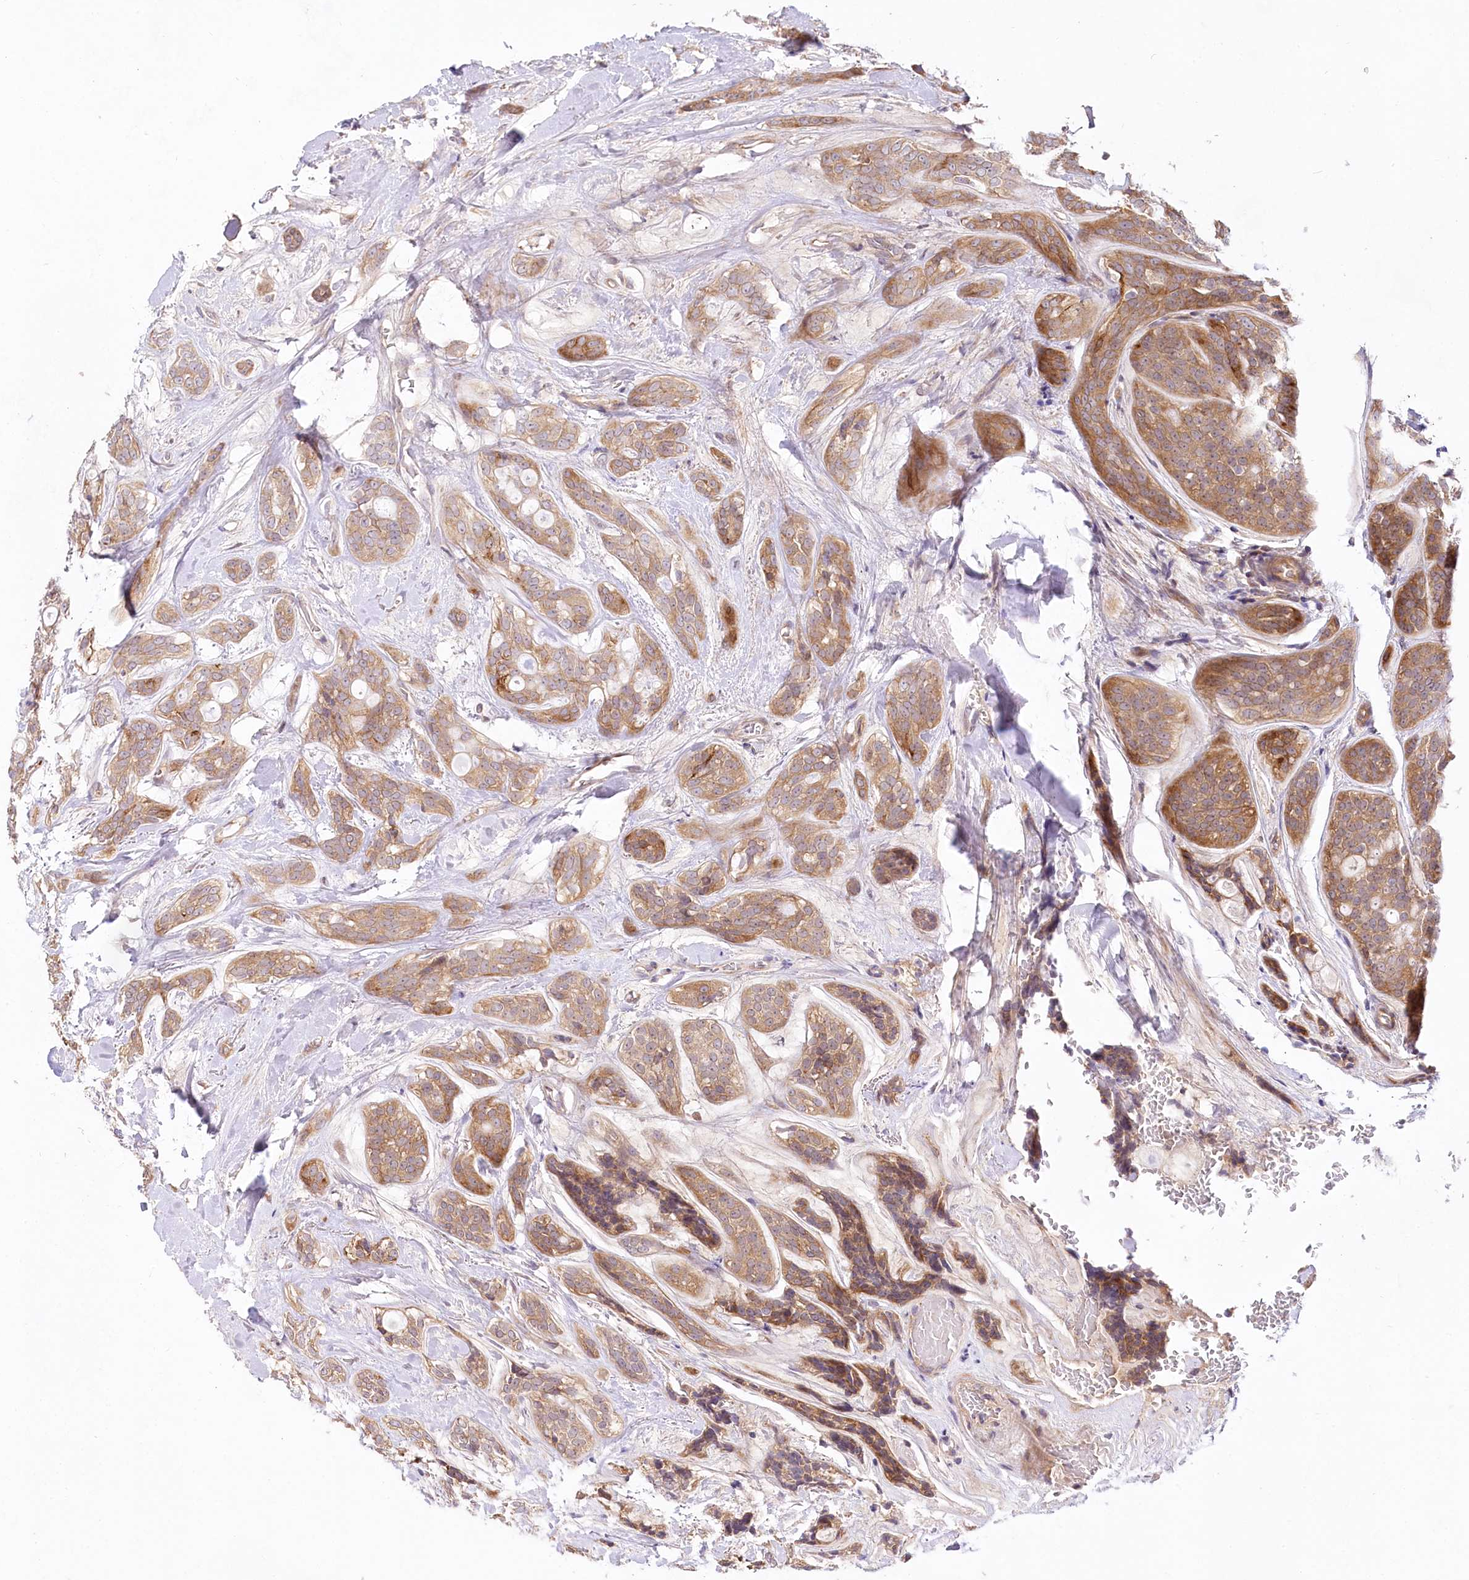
{"staining": {"intensity": "moderate", "quantity": ">75%", "location": "cytoplasmic/membranous"}, "tissue": "head and neck cancer", "cell_type": "Tumor cells", "image_type": "cancer", "snomed": [{"axis": "morphology", "description": "Adenocarcinoma, NOS"}, {"axis": "topography", "description": "Head-Neck"}], "caption": "Protein positivity by immunohistochemistry (IHC) shows moderate cytoplasmic/membranous positivity in about >75% of tumor cells in head and neck cancer (adenocarcinoma).", "gene": "PYROXD1", "patient": {"sex": "male", "age": 66}}